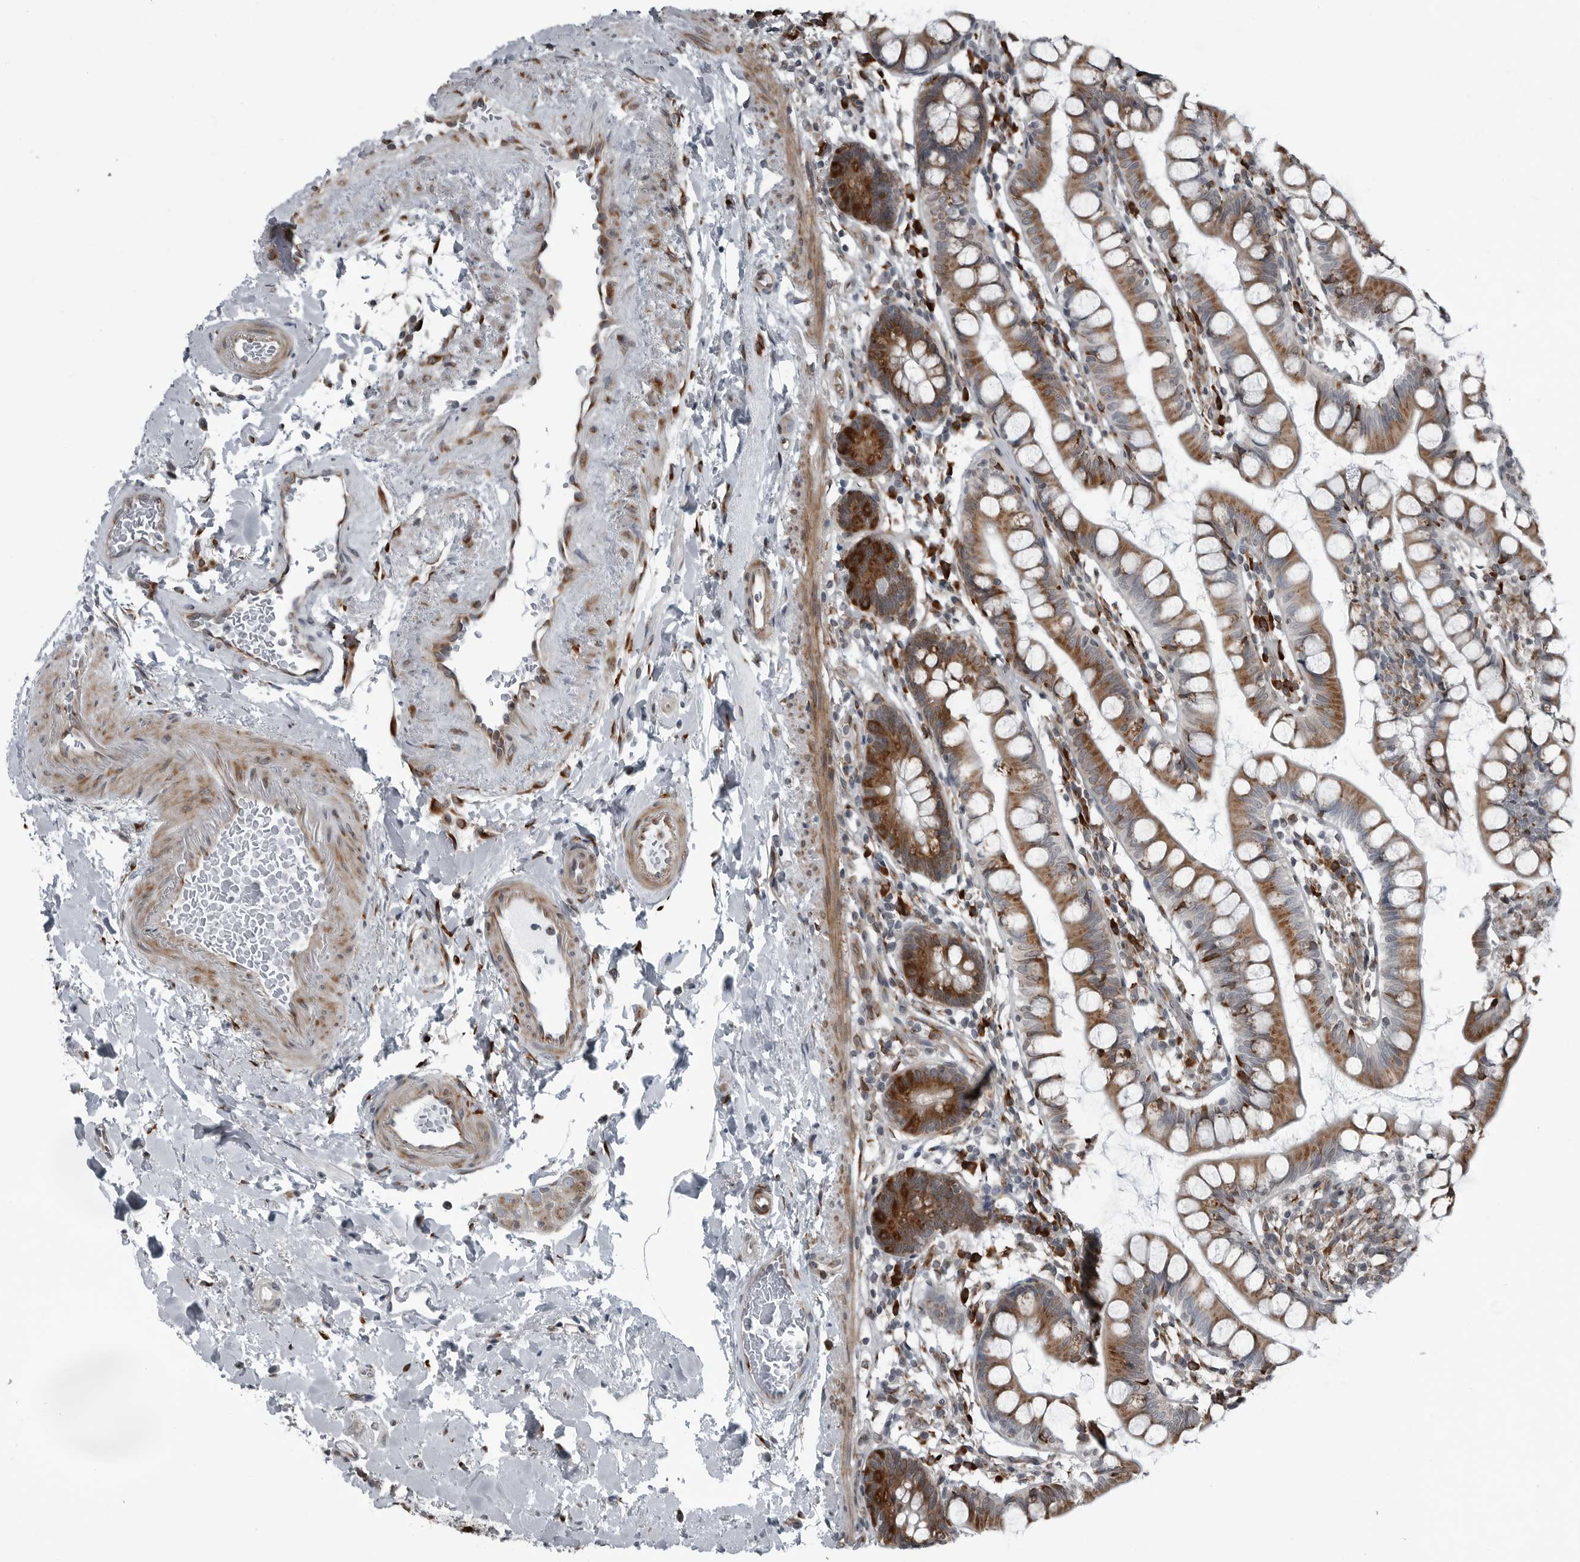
{"staining": {"intensity": "strong", "quantity": ">75%", "location": "cytoplasmic/membranous"}, "tissue": "small intestine", "cell_type": "Glandular cells", "image_type": "normal", "snomed": [{"axis": "morphology", "description": "Normal tissue, NOS"}, {"axis": "topography", "description": "Small intestine"}], "caption": "Small intestine stained with DAB (3,3'-diaminobenzidine) immunohistochemistry (IHC) exhibits high levels of strong cytoplasmic/membranous staining in about >75% of glandular cells. Ihc stains the protein in brown and the nuclei are stained blue.", "gene": "CEP85", "patient": {"sex": "female", "age": 84}}